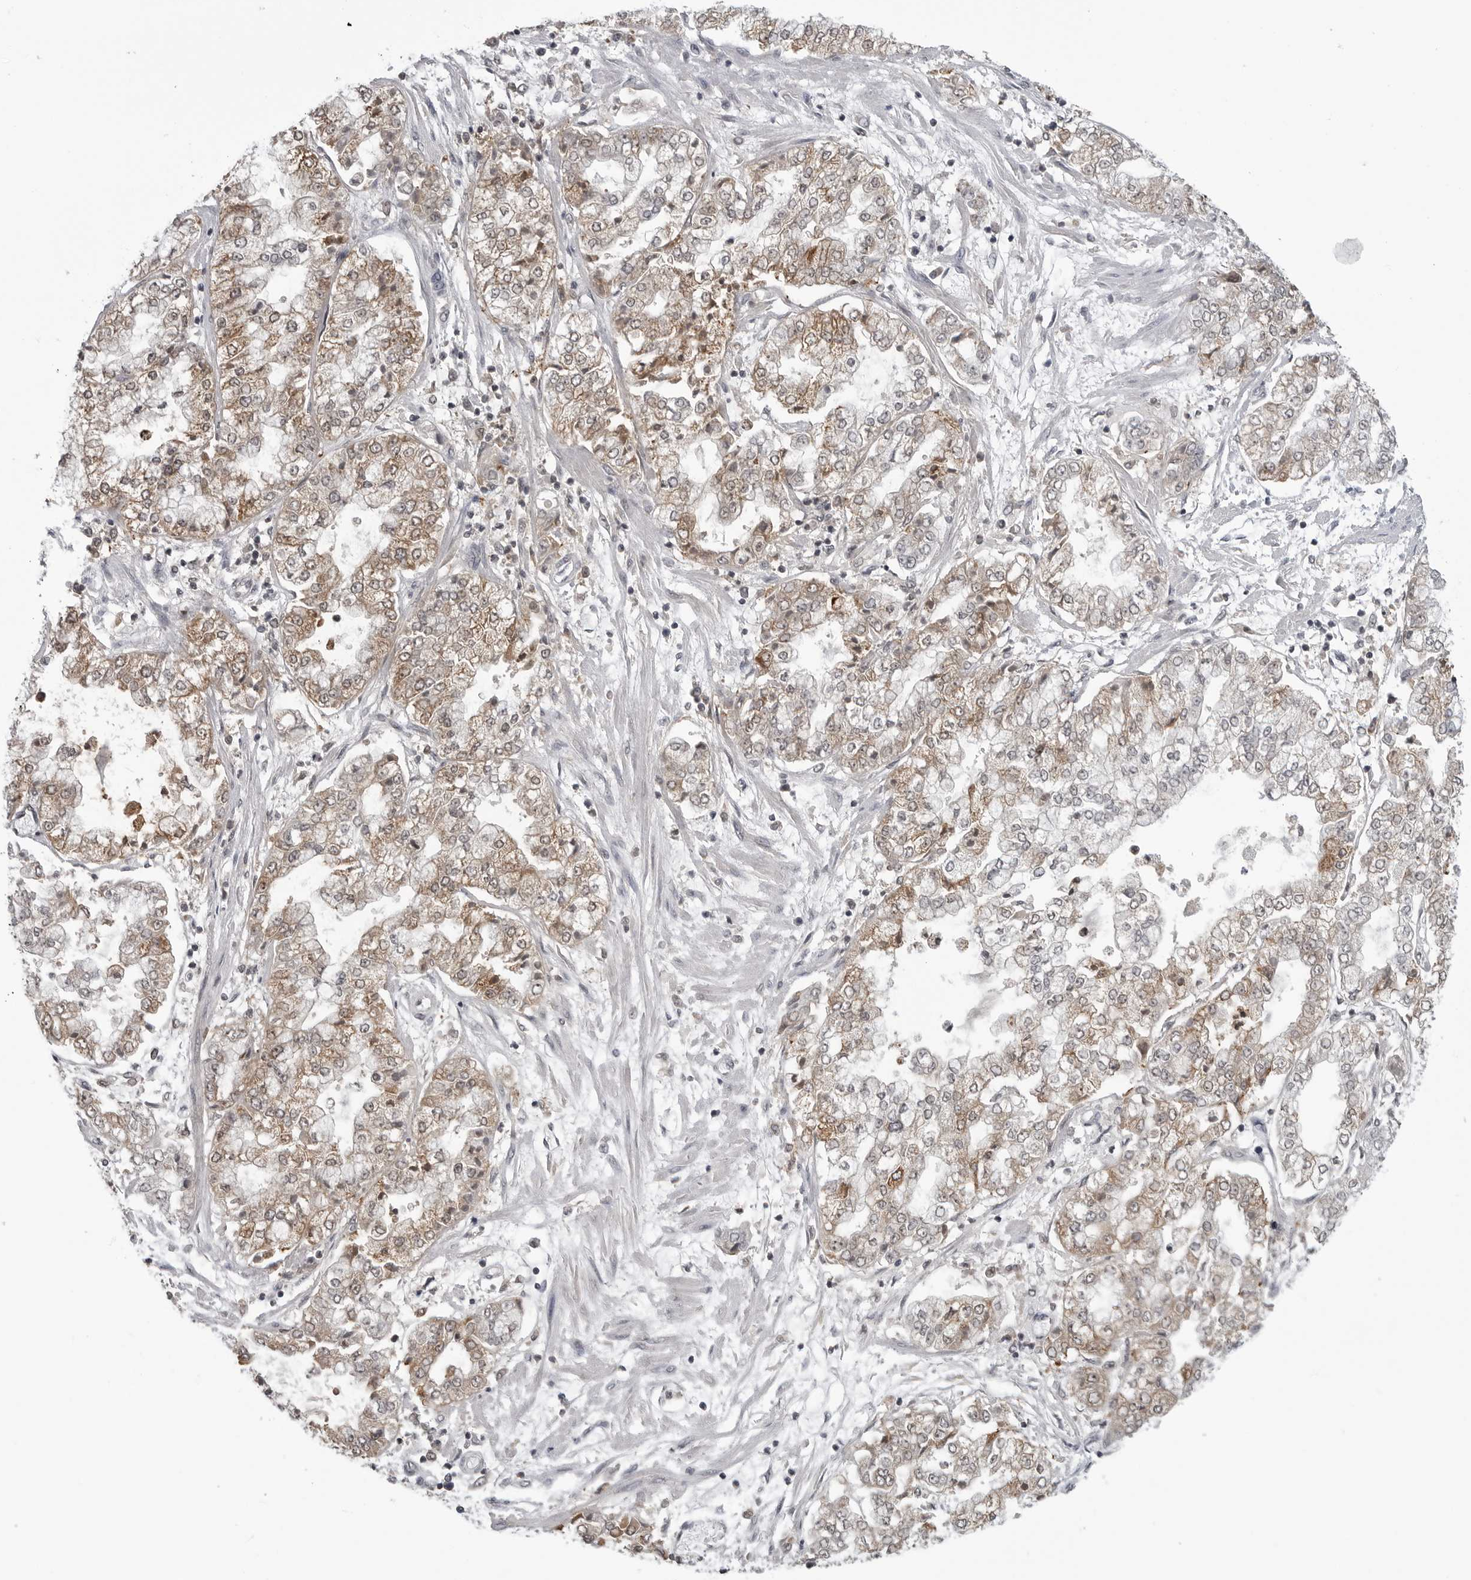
{"staining": {"intensity": "moderate", "quantity": ">75%", "location": "cytoplasmic/membranous"}, "tissue": "stomach cancer", "cell_type": "Tumor cells", "image_type": "cancer", "snomed": [{"axis": "morphology", "description": "Adenocarcinoma, NOS"}, {"axis": "topography", "description": "Stomach"}], "caption": "High-power microscopy captured an IHC image of stomach cancer, revealing moderate cytoplasmic/membranous expression in approximately >75% of tumor cells. (Stains: DAB (3,3'-diaminobenzidine) in brown, nuclei in blue, Microscopy: brightfield microscopy at high magnification).", "gene": "C8orf58", "patient": {"sex": "male", "age": 76}}